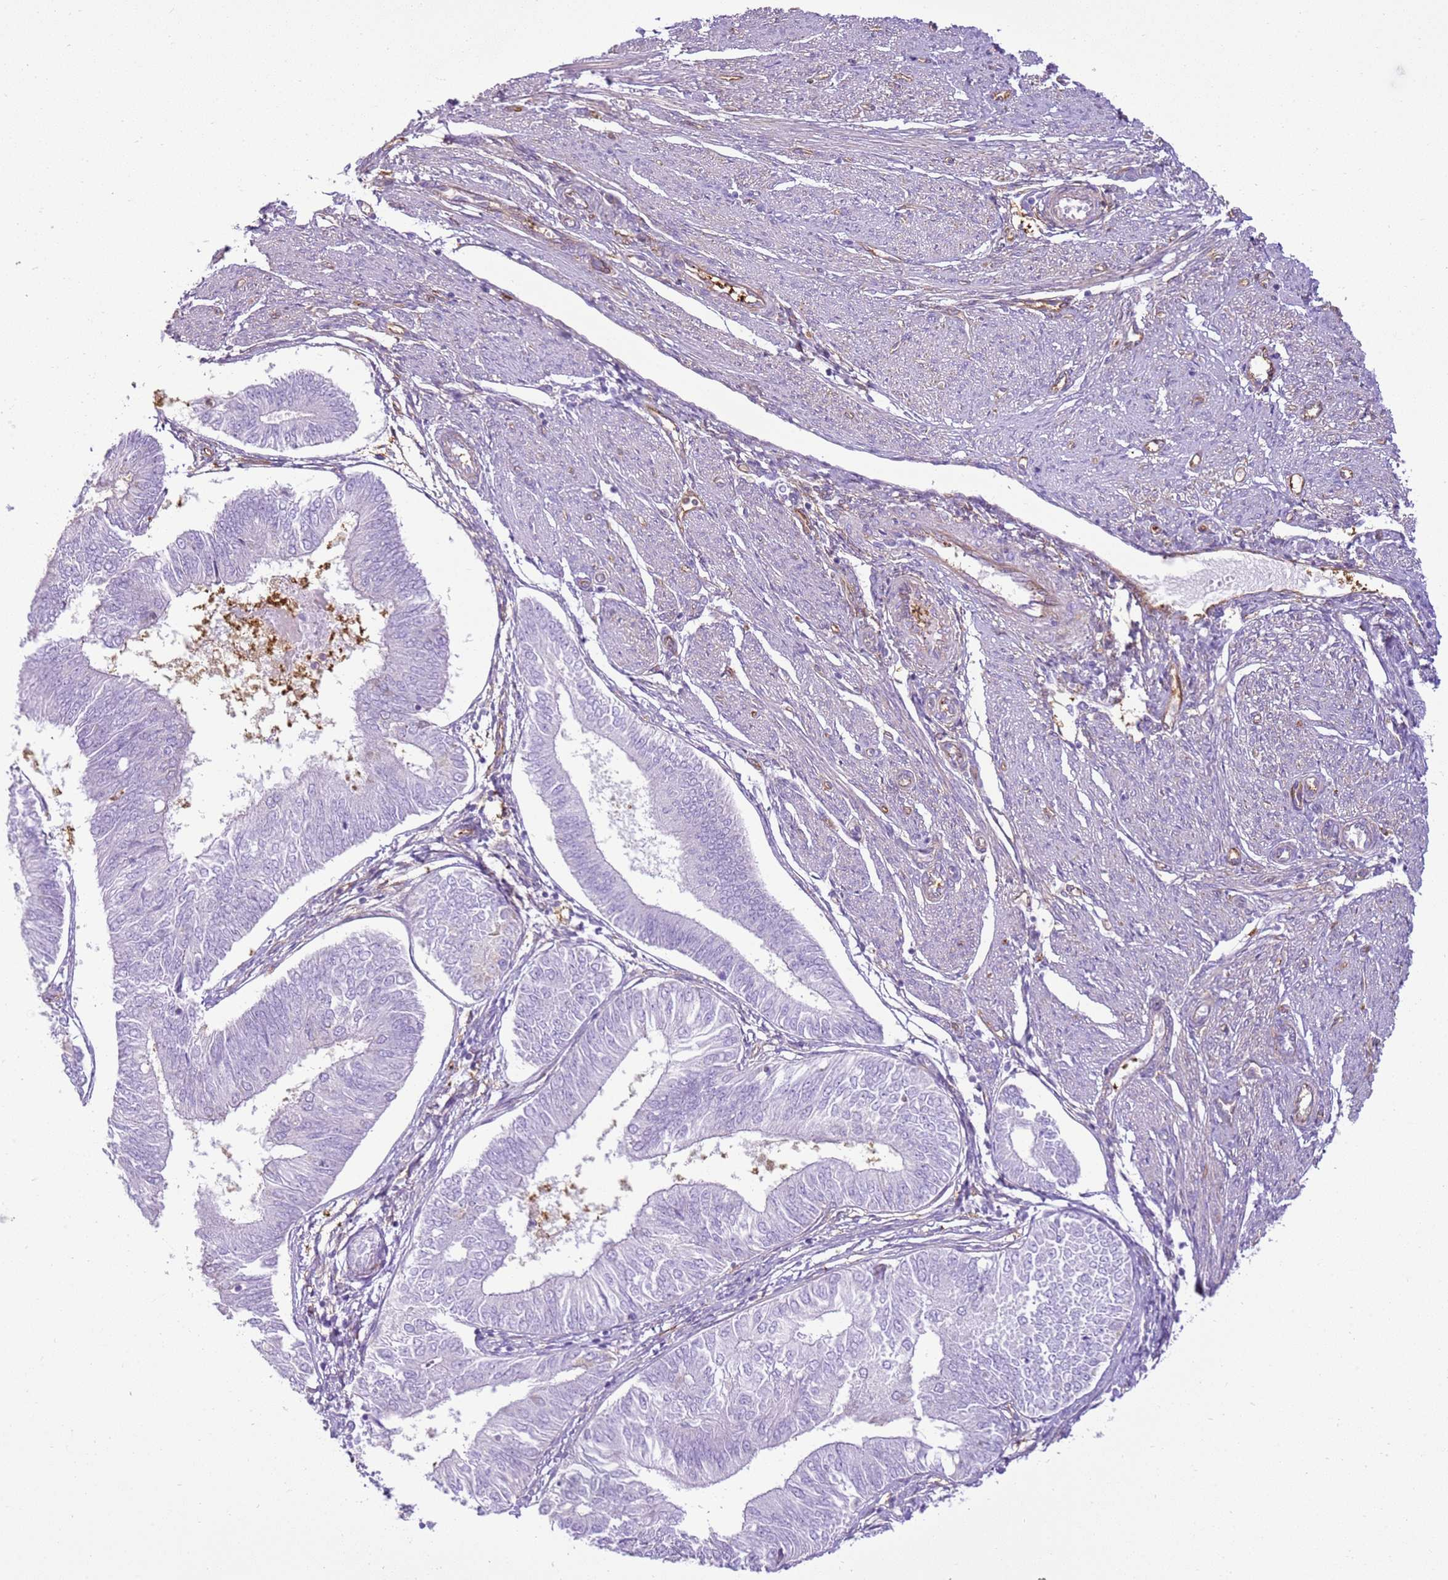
{"staining": {"intensity": "negative", "quantity": "none", "location": "none"}, "tissue": "endometrial cancer", "cell_type": "Tumor cells", "image_type": "cancer", "snomed": [{"axis": "morphology", "description": "Adenocarcinoma, NOS"}, {"axis": "topography", "description": "Endometrium"}], "caption": "Immunohistochemical staining of endometrial cancer displays no significant expression in tumor cells.", "gene": "SNX21", "patient": {"sex": "female", "age": 58}}